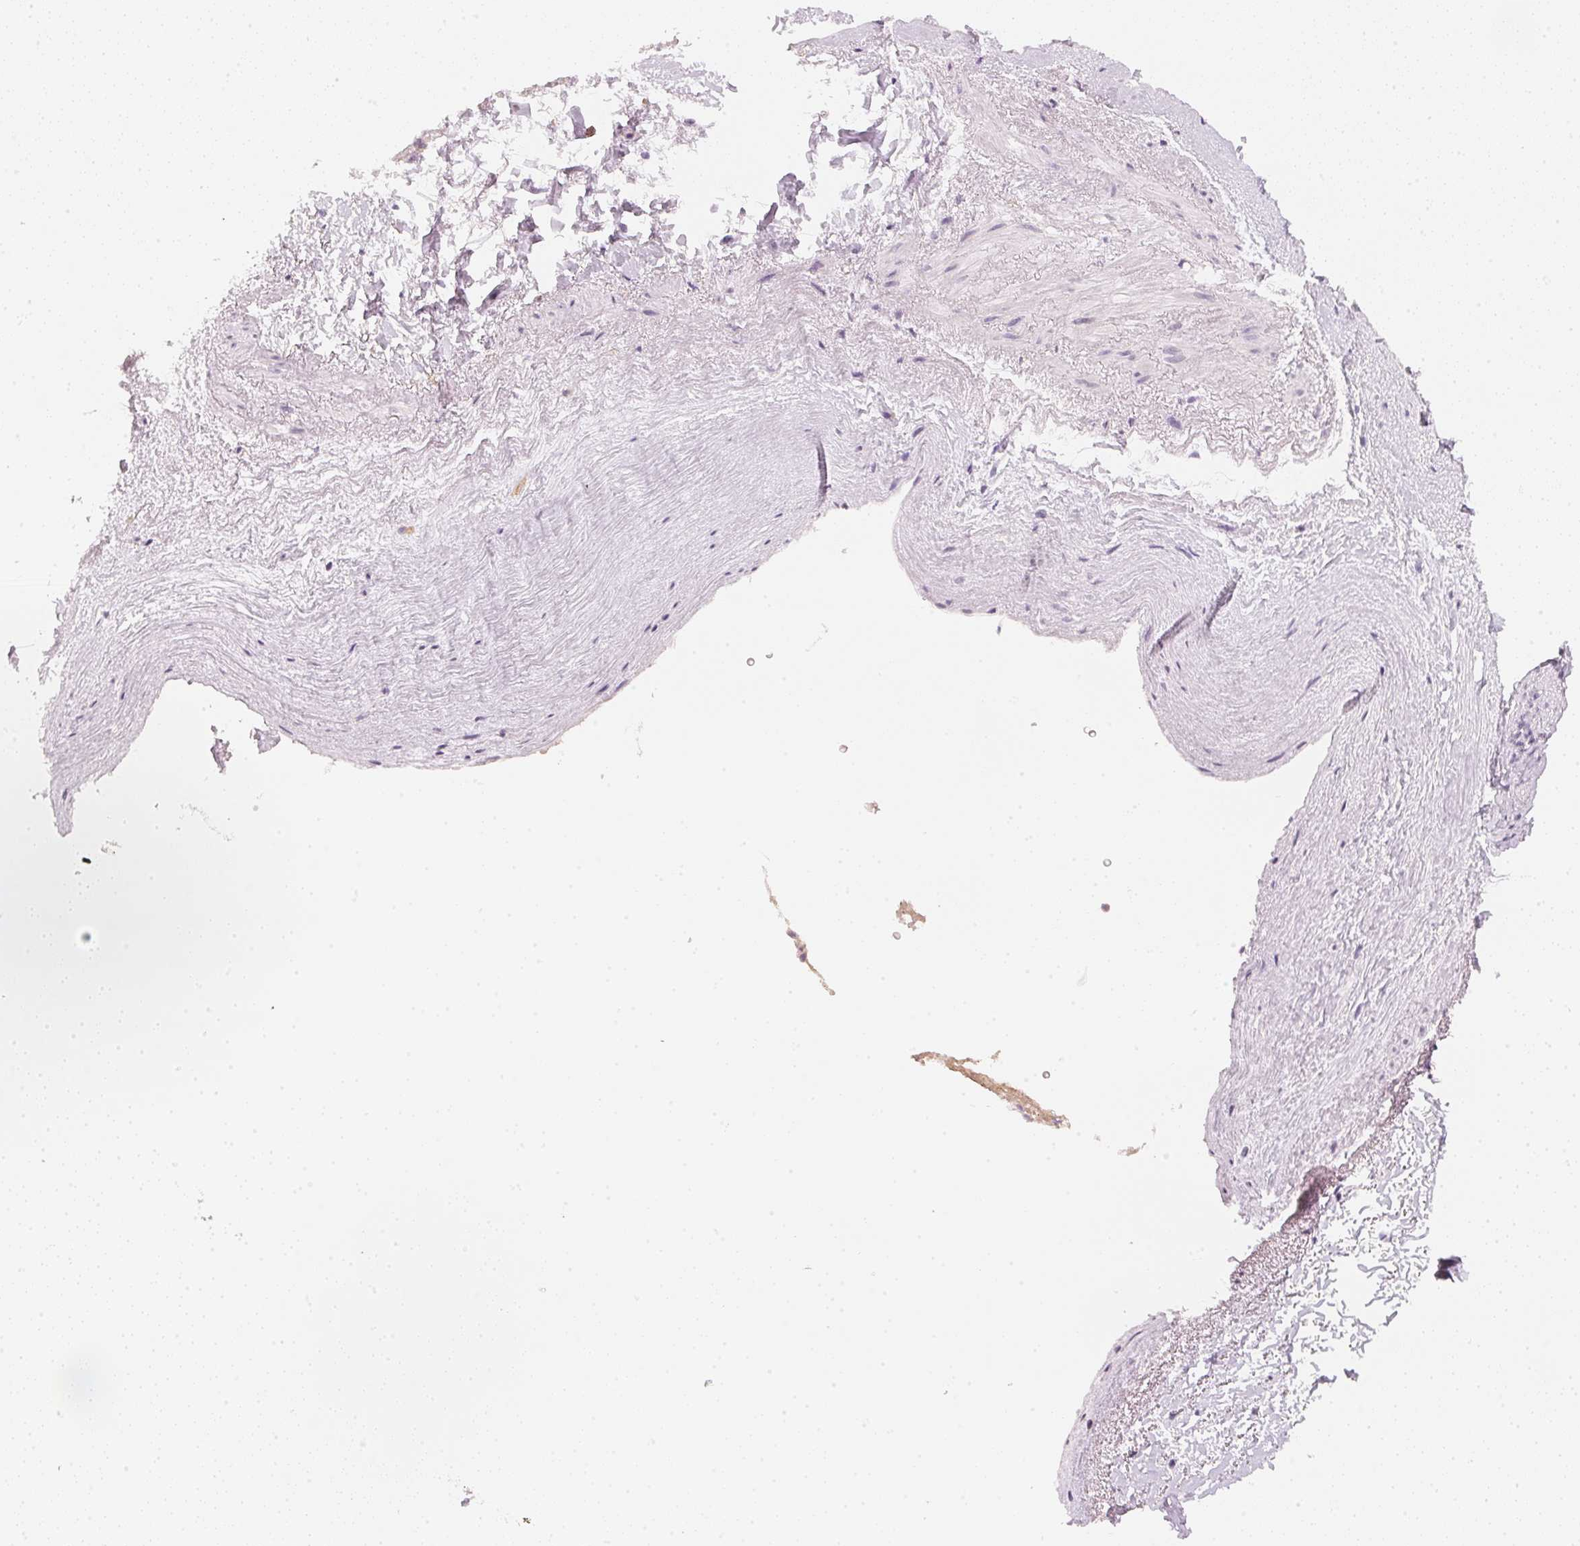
{"staining": {"intensity": "negative", "quantity": "none", "location": "none"}, "tissue": "heart muscle", "cell_type": "Cardiomyocytes", "image_type": "normal", "snomed": [{"axis": "morphology", "description": "Normal tissue, NOS"}, {"axis": "topography", "description": "Heart"}], "caption": "There is no significant expression in cardiomyocytes of heart muscle. The staining was performed using DAB to visualize the protein expression in brown, while the nuclei were stained in blue with hematoxylin (Magnification: 20x).", "gene": "CFAP276", "patient": {"sex": "male", "age": 62}}